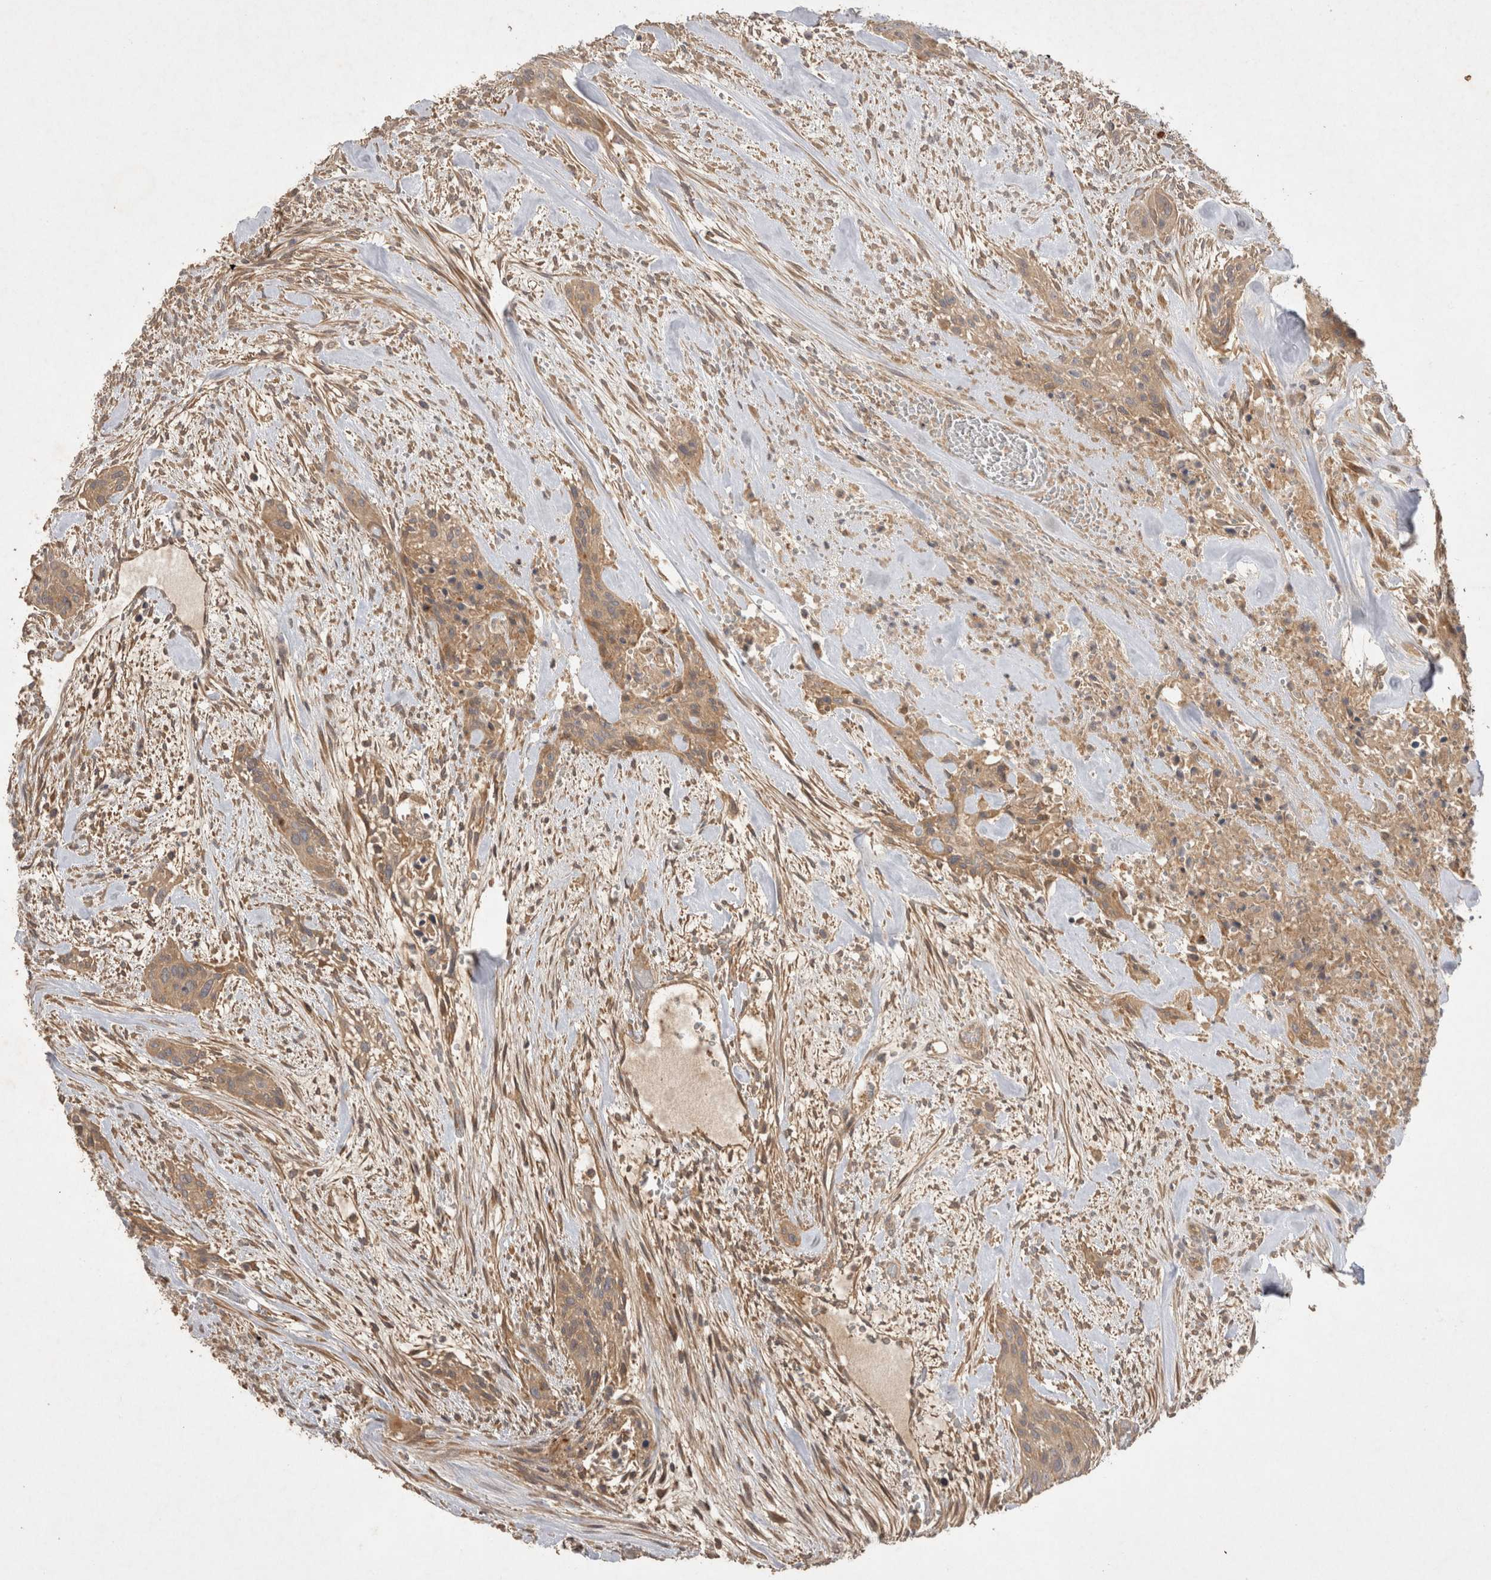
{"staining": {"intensity": "moderate", "quantity": ">75%", "location": "cytoplasmic/membranous"}, "tissue": "urothelial cancer", "cell_type": "Tumor cells", "image_type": "cancer", "snomed": [{"axis": "morphology", "description": "Urothelial carcinoma, High grade"}, {"axis": "topography", "description": "Urinary bladder"}], "caption": "Human urothelial carcinoma (high-grade) stained with a brown dye demonstrates moderate cytoplasmic/membranous positive staining in about >75% of tumor cells.", "gene": "PPP1R42", "patient": {"sex": "male", "age": 35}}